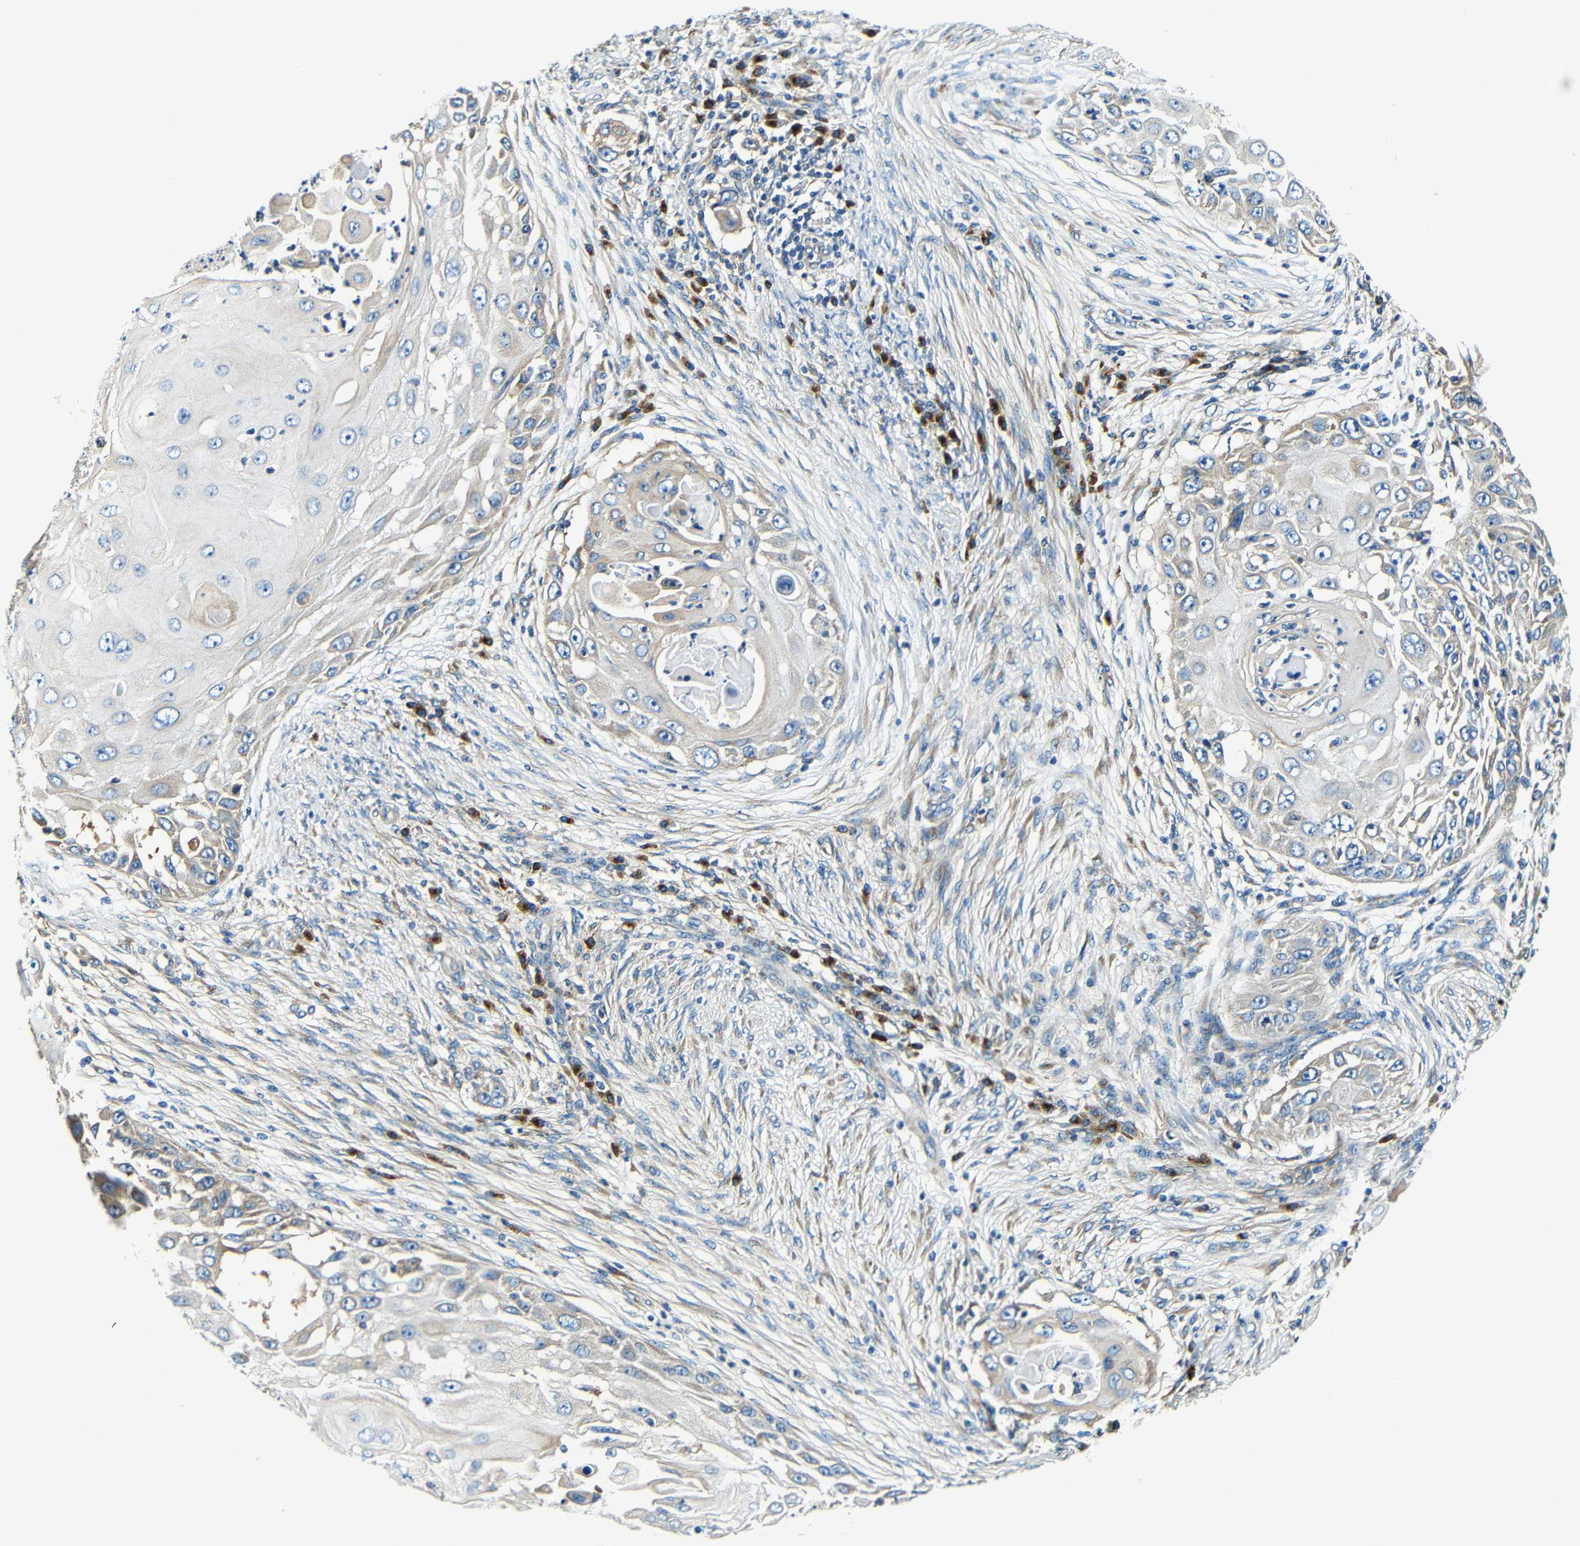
{"staining": {"intensity": "weak", "quantity": ">75%", "location": "cytoplasmic/membranous"}, "tissue": "skin cancer", "cell_type": "Tumor cells", "image_type": "cancer", "snomed": [{"axis": "morphology", "description": "Squamous cell carcinoma, NOS"}, {"axis": "topography", "description": "Skin"}], "caption": "IHC histopathology image of human squamous cell carcinoma (skin) stained for a protein (brown), which displays low levels of weak cytoplasmic/membranous expression in about >75% of tumor cells.", "gene": "USO1", "patient": {"sex": "female", "age": 44}}